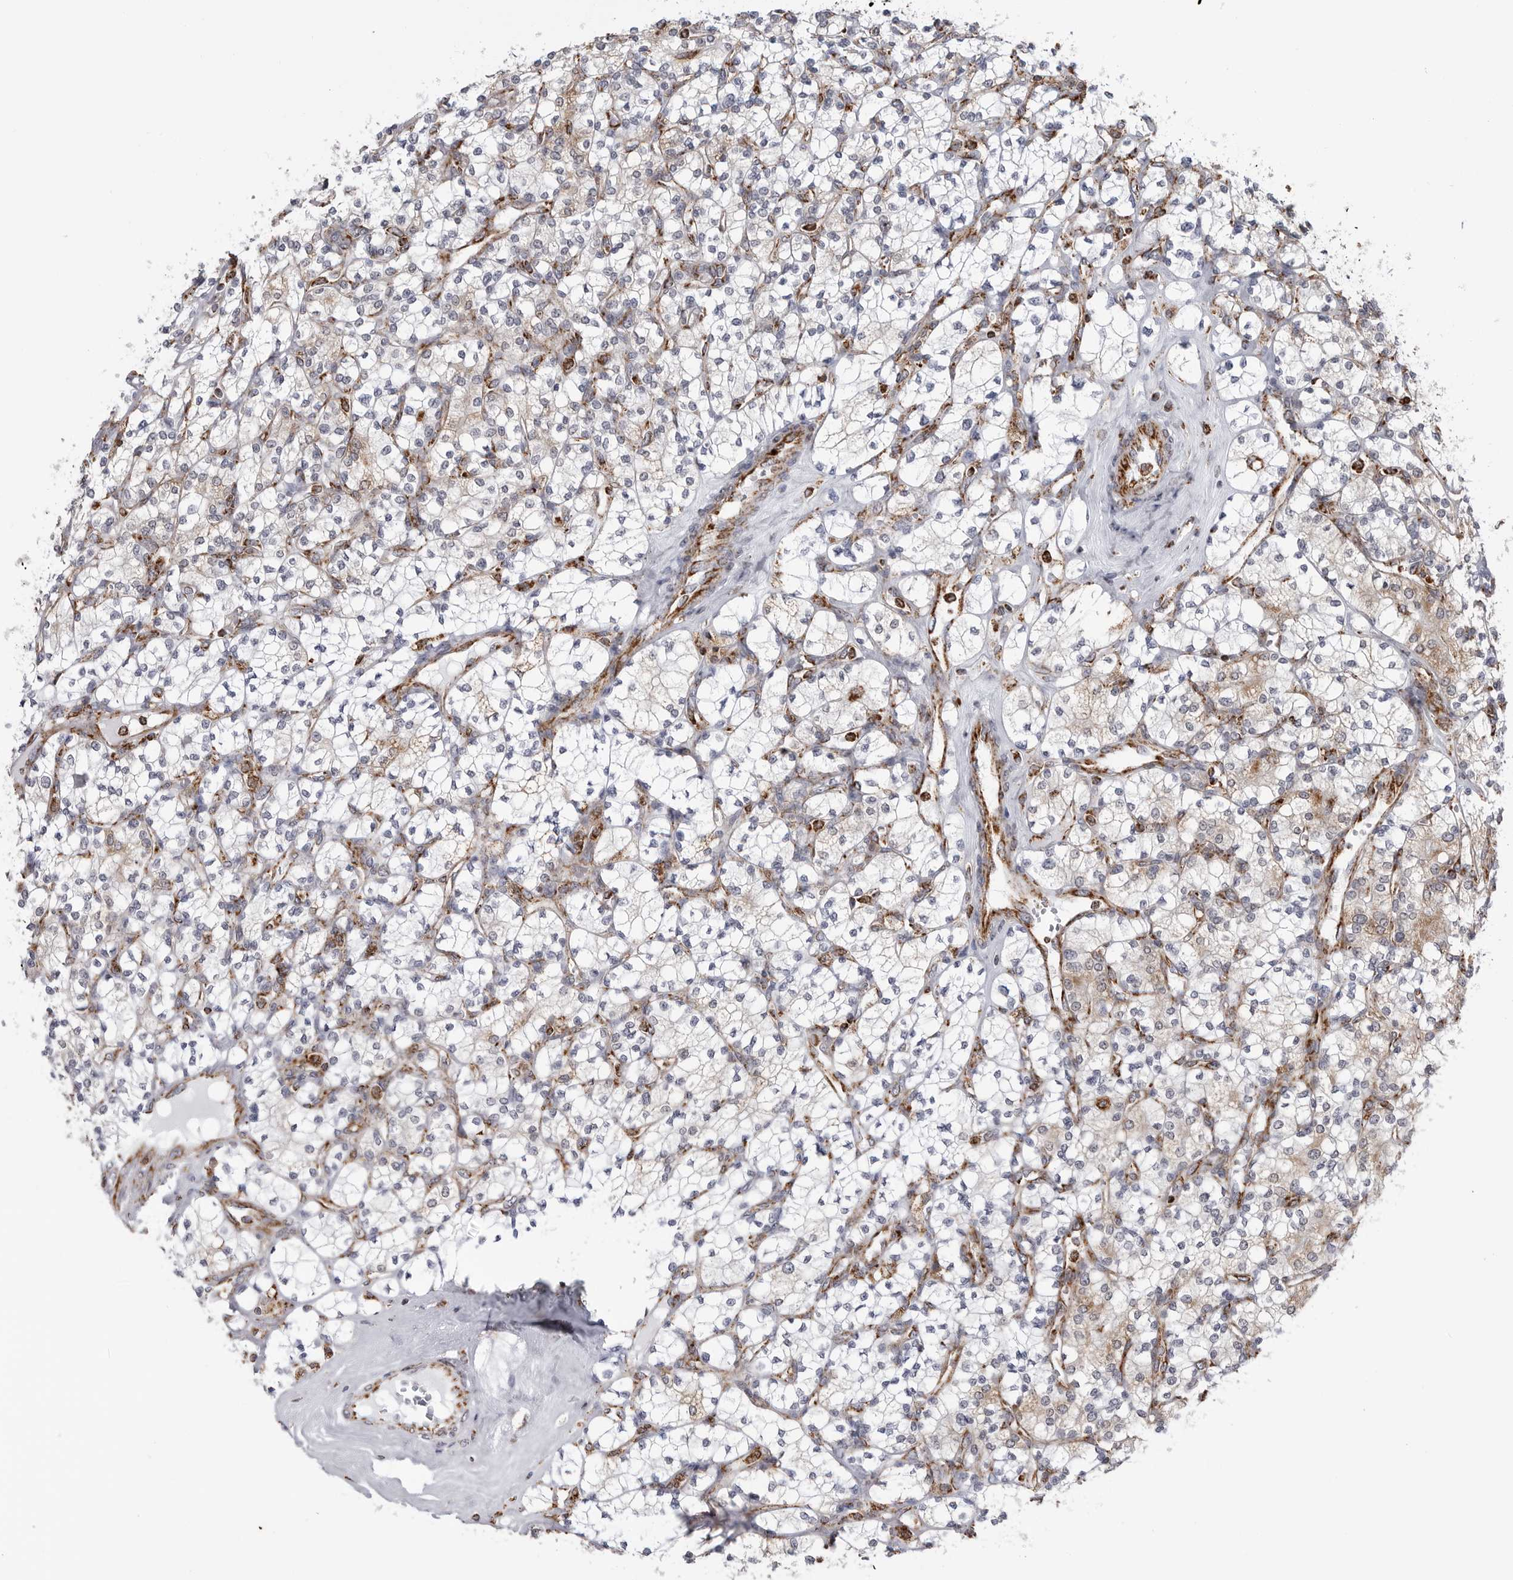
{"staining": {"intensity": "weak", "quantity": "<25%", "location": "cytoplasmic/membranous"}, "tissue": "renal cancer", "cell_type": "Tumor cells", "image_type": "cancer", "snomed": [{"axis": "morphology", "description": "Adenocarcinoma, NOS"}, {"axis": "topography", "description": "Kidney"}], "caption": "The photomicrograph displays no significant staining in tumor cells of renal cancer.", "gene": "COX5A", "patient": {"sex": "male", "age": 77}}